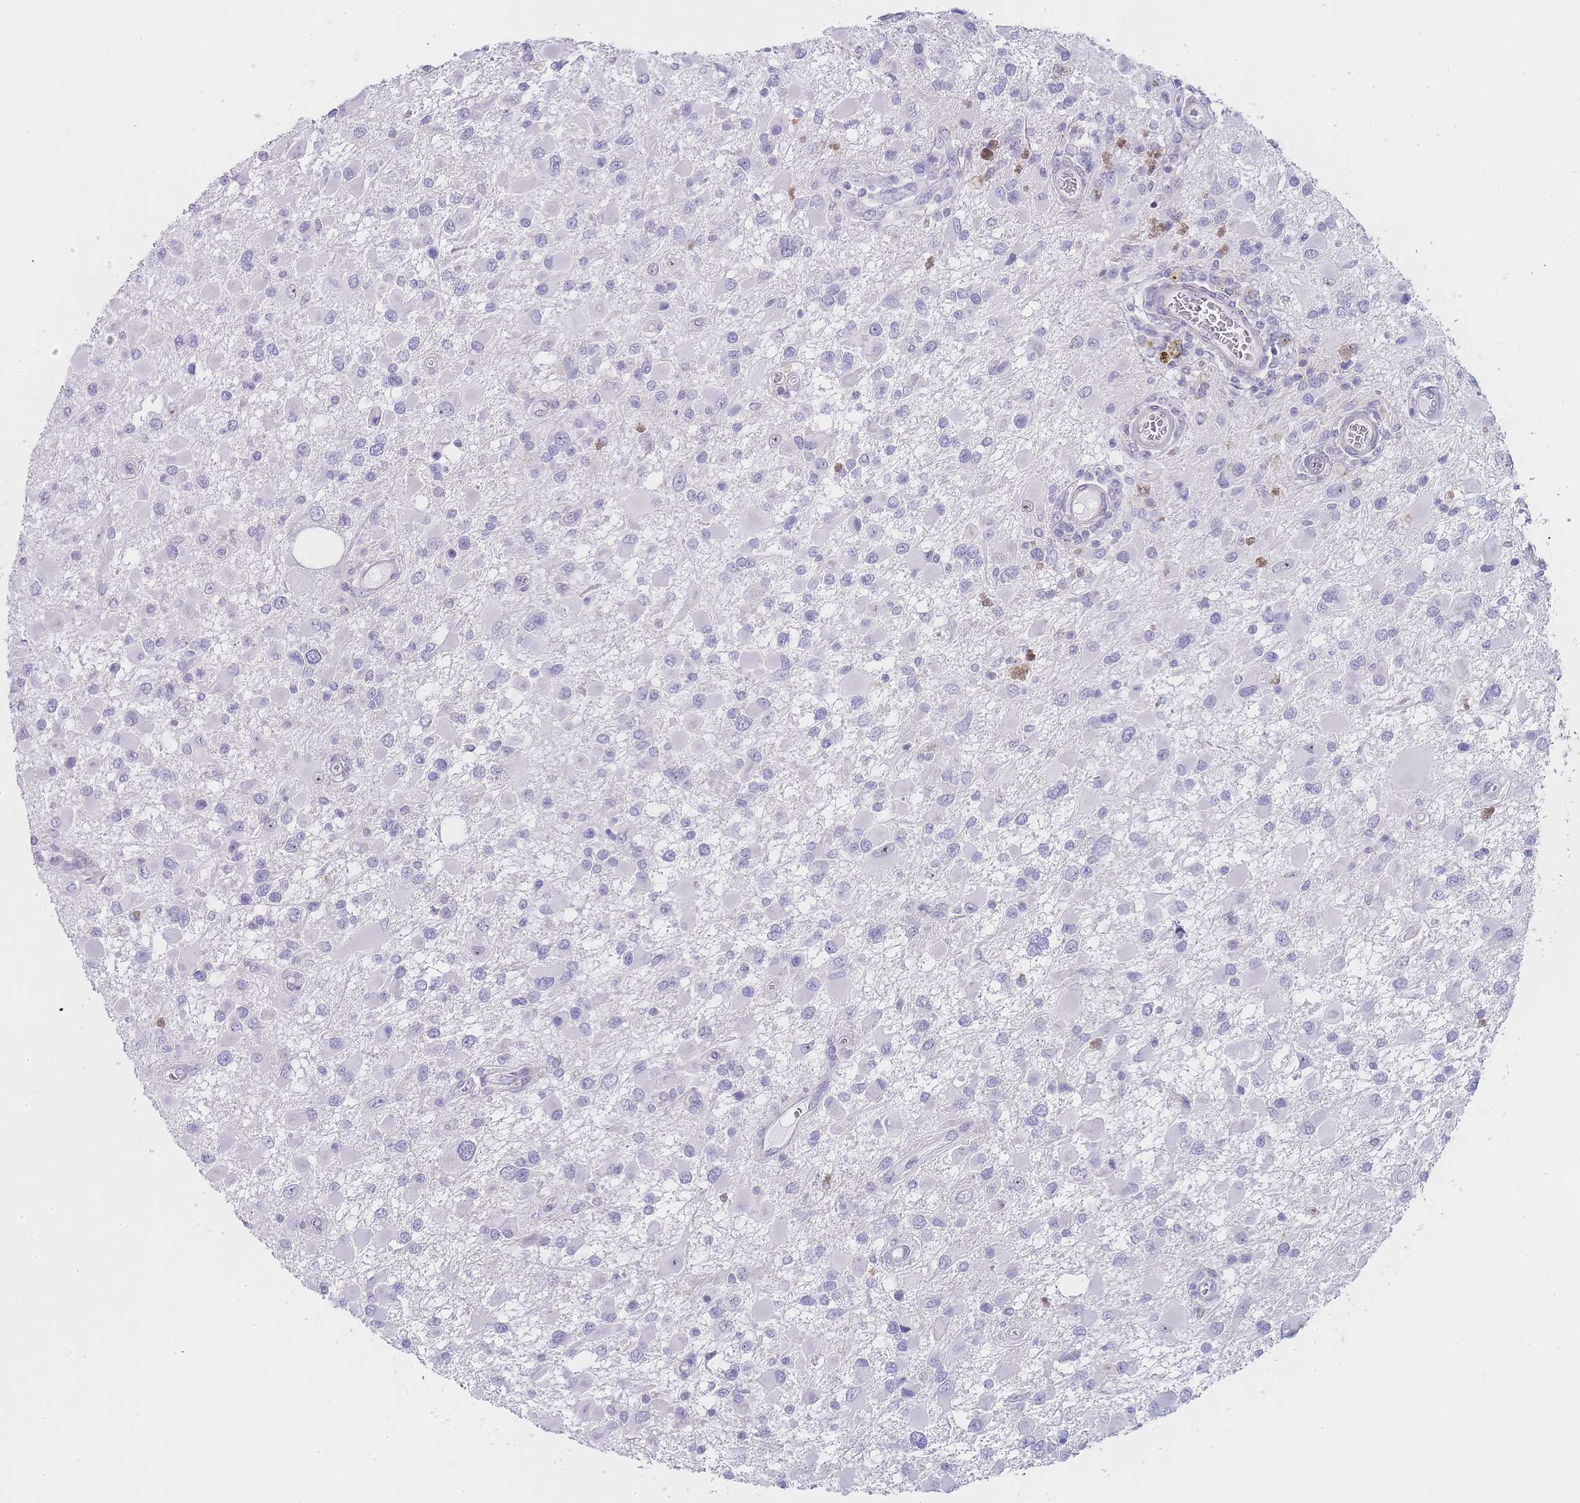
{"staining": {"intensity": "negative", "quantity": "none", "location": "none"}, "tissue": "glioma", "cell_type": "Tumor cells", "image_type": "cancer", "snomed": [{"axis": "morphology", "description": "Glioma, malignant, High grade"}, {"axis": "topography", "description": "Brain"}], "caption": "DAB immunohistochemical staining of human malignant glioma (high-grade) displays no significant expression in tumor cells. The staining was performed using DAB (3,3'-diaminobenzidine) to visualize the protein expression in brown, while the nuclei were stained in blue with hematoxylin (Magnification: 20x).", "gene": "NOP14", "patient": {"sex": "male", "age": 53}}